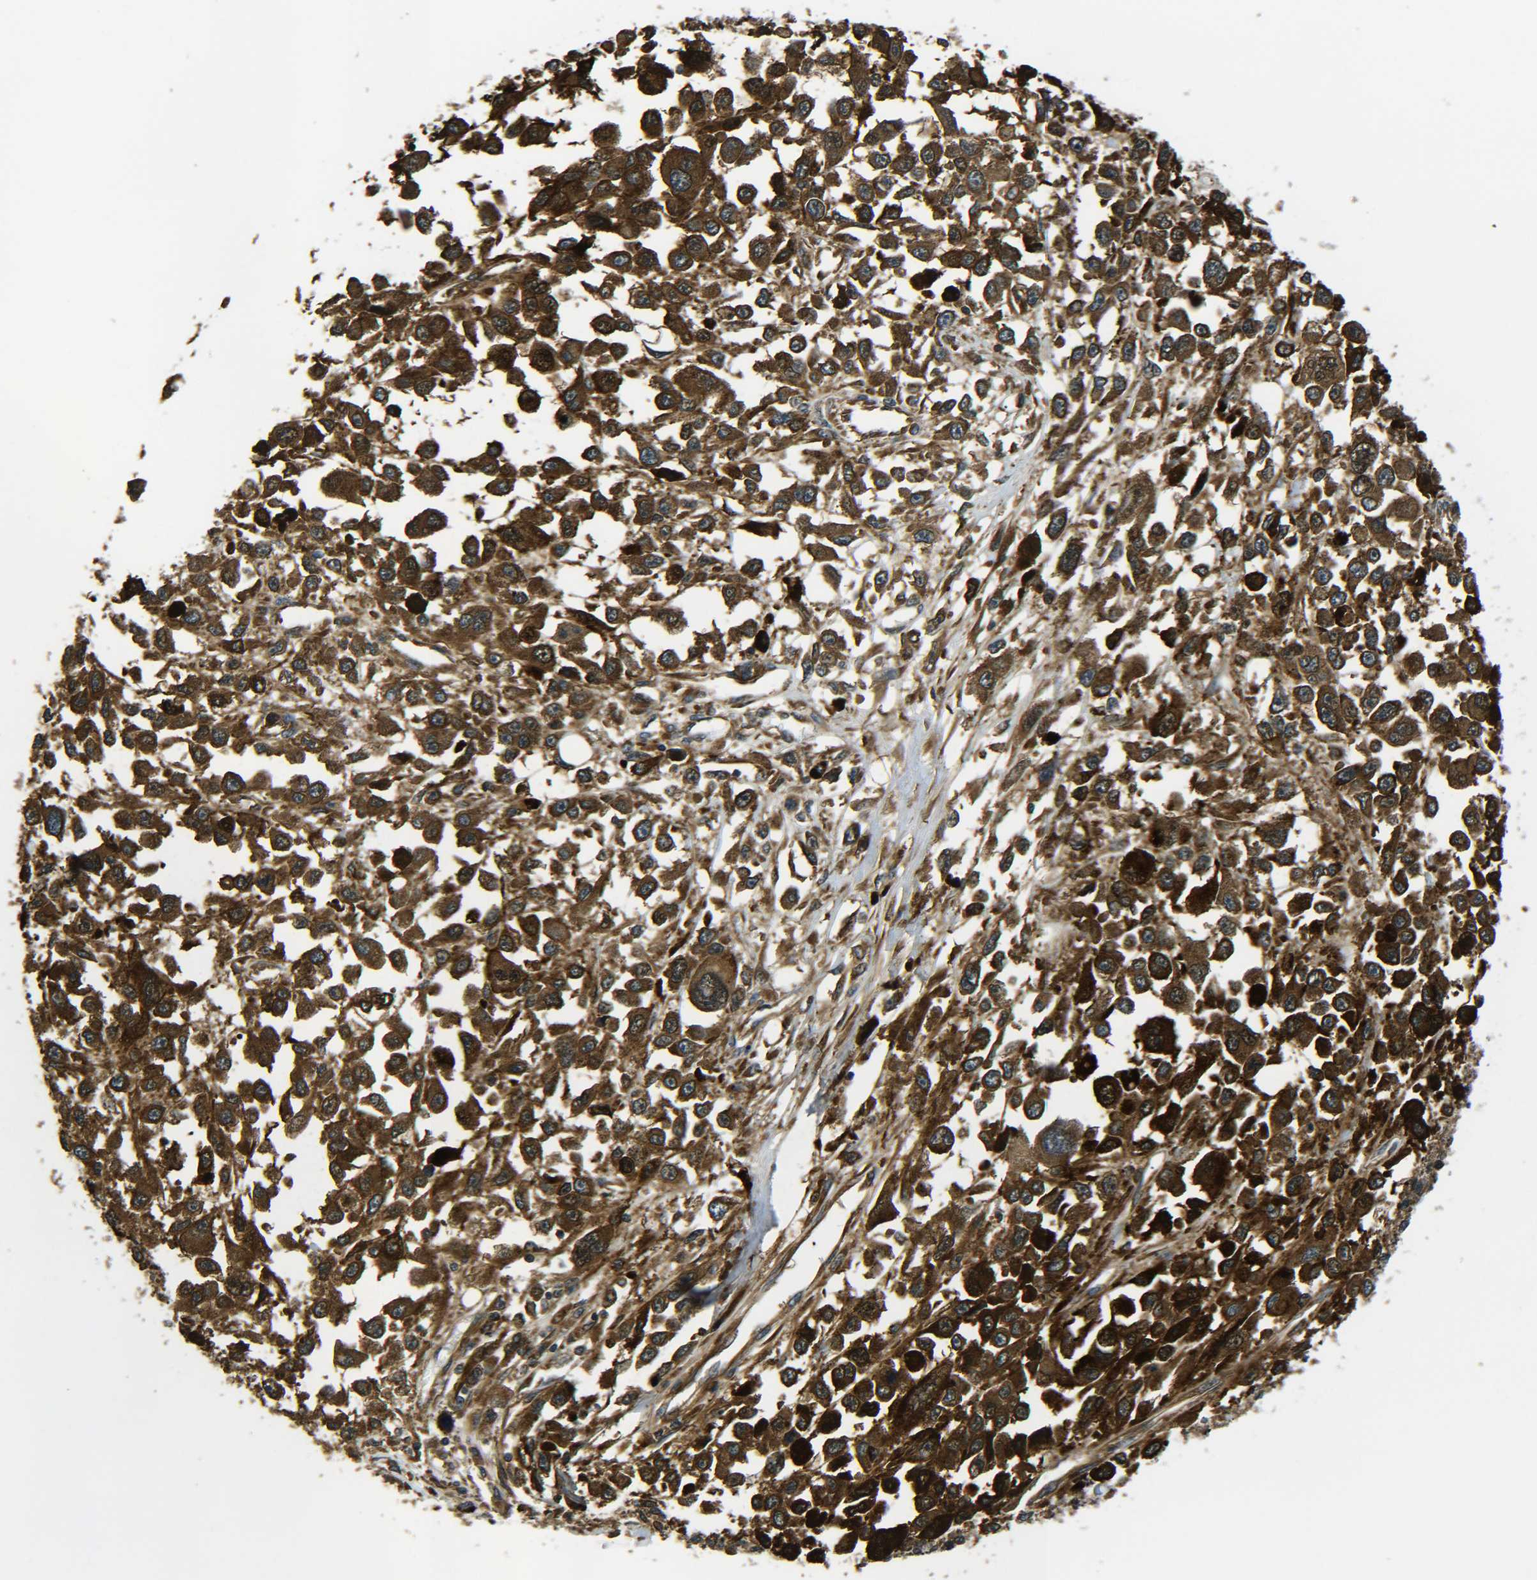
{"staining": {"intensity": "strong", "quantity": ">75%", "location": "cytoplasmic/membranous"}, "tissue": "melanoma", "cell_type": "Tumor cells", "image_type": "cancer", "snomed": [{"axis": "morphology", "description": "Malignant melanoma, Metastatic site"}, {"axis": "topography", "description": "Lymph node"}], "caption": "Brown immunohistochemical staining in melanoma displays strong cytoplasmic/membranous expression in about >75% of tumor cells. The staining was performed using DAB, with brown indicating positive protein expression. Nuclei are stained blue with hematoxylin.", "gene": "PREB", "patient": {"sex": "male", "age": 59}}